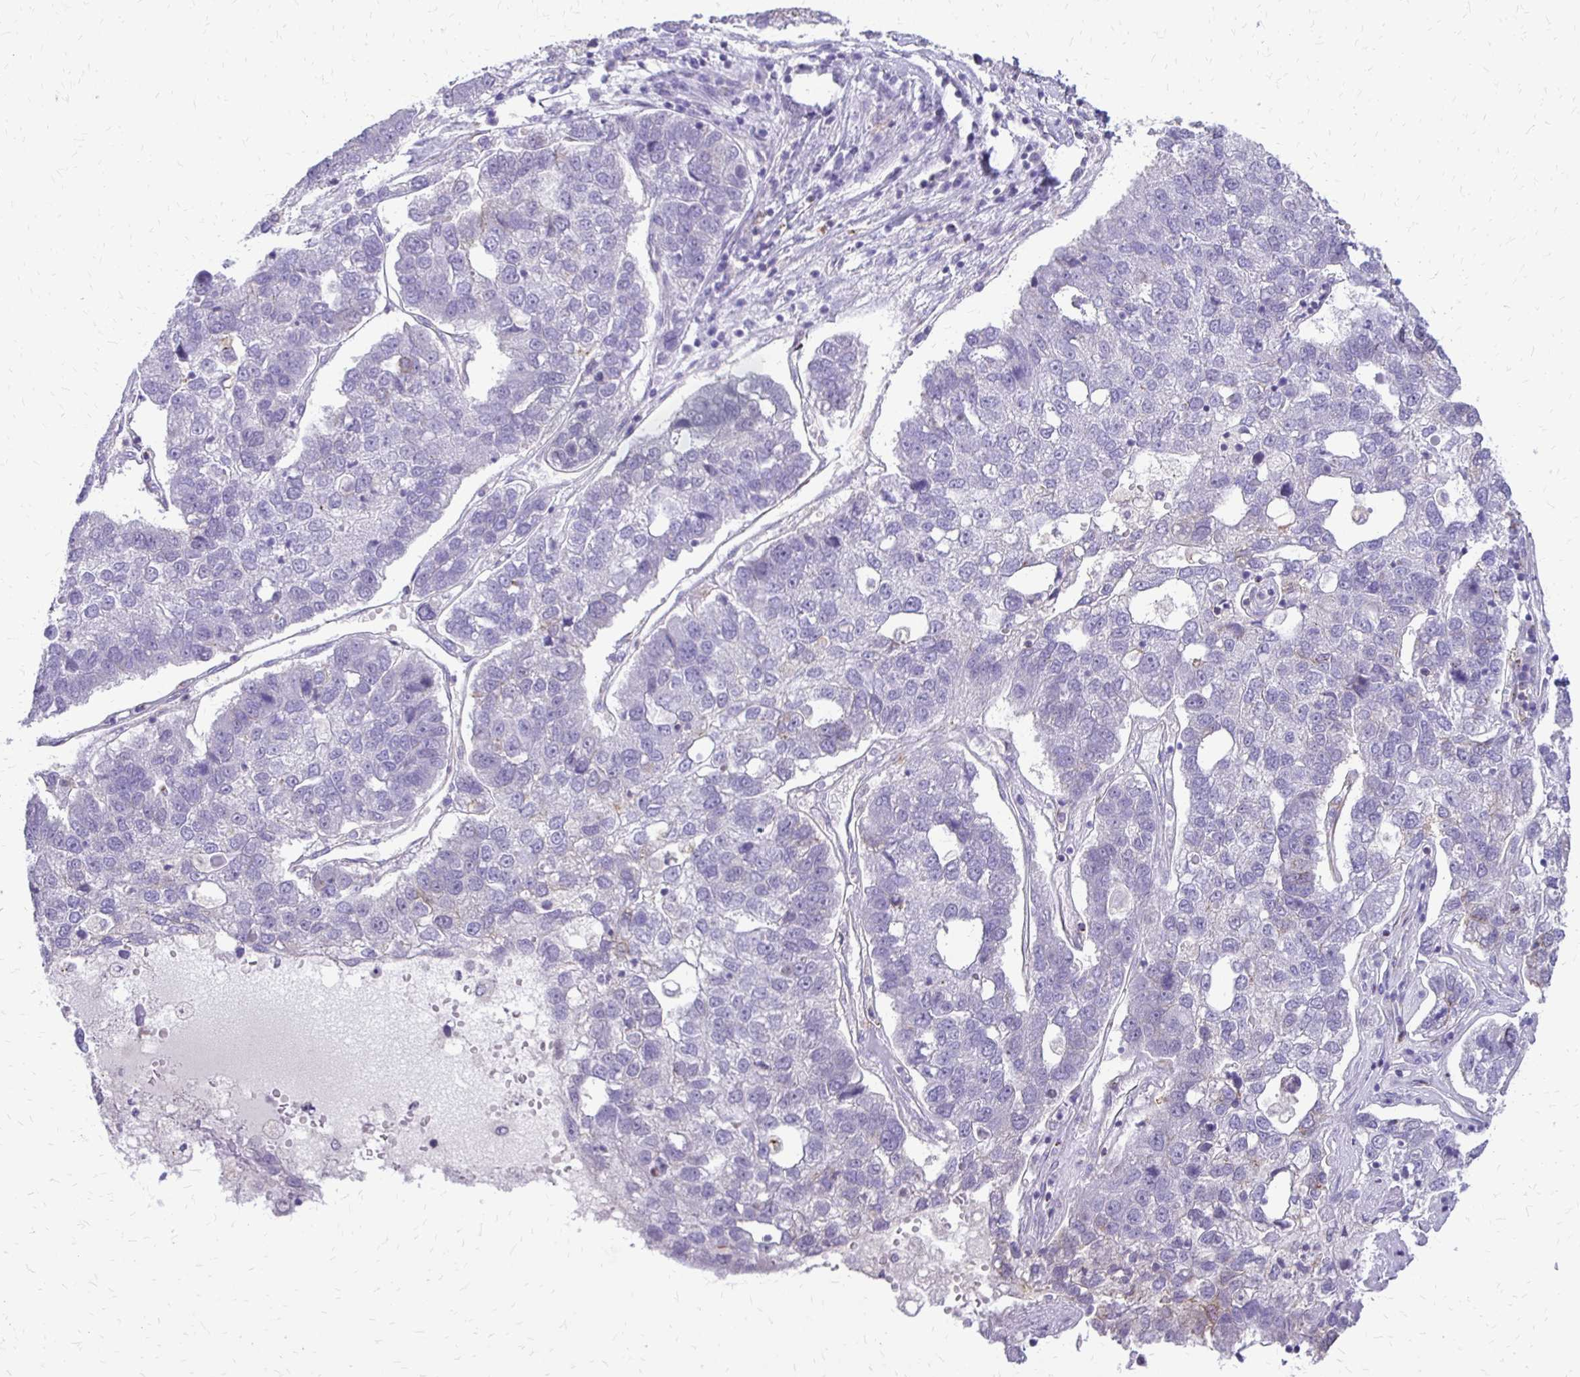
{"staining": {"intensity": "negative", "quantity": "none", "location": "none"}, "tissue": "pancreatic cancer", "cell_type": "Tumor cells", "image_type": "cancer", "snomed": [{"axis": "morphology", "description": "Adenocarcinoma, NOS"}, {"axis": "topography", "description": "Pancreas"}], "caption": "The image displays no staining of tumor cells in adenocarcinoma (pancreatic).", "gene": "ALPG", "patient": {"sex": "female", "age": 61}}